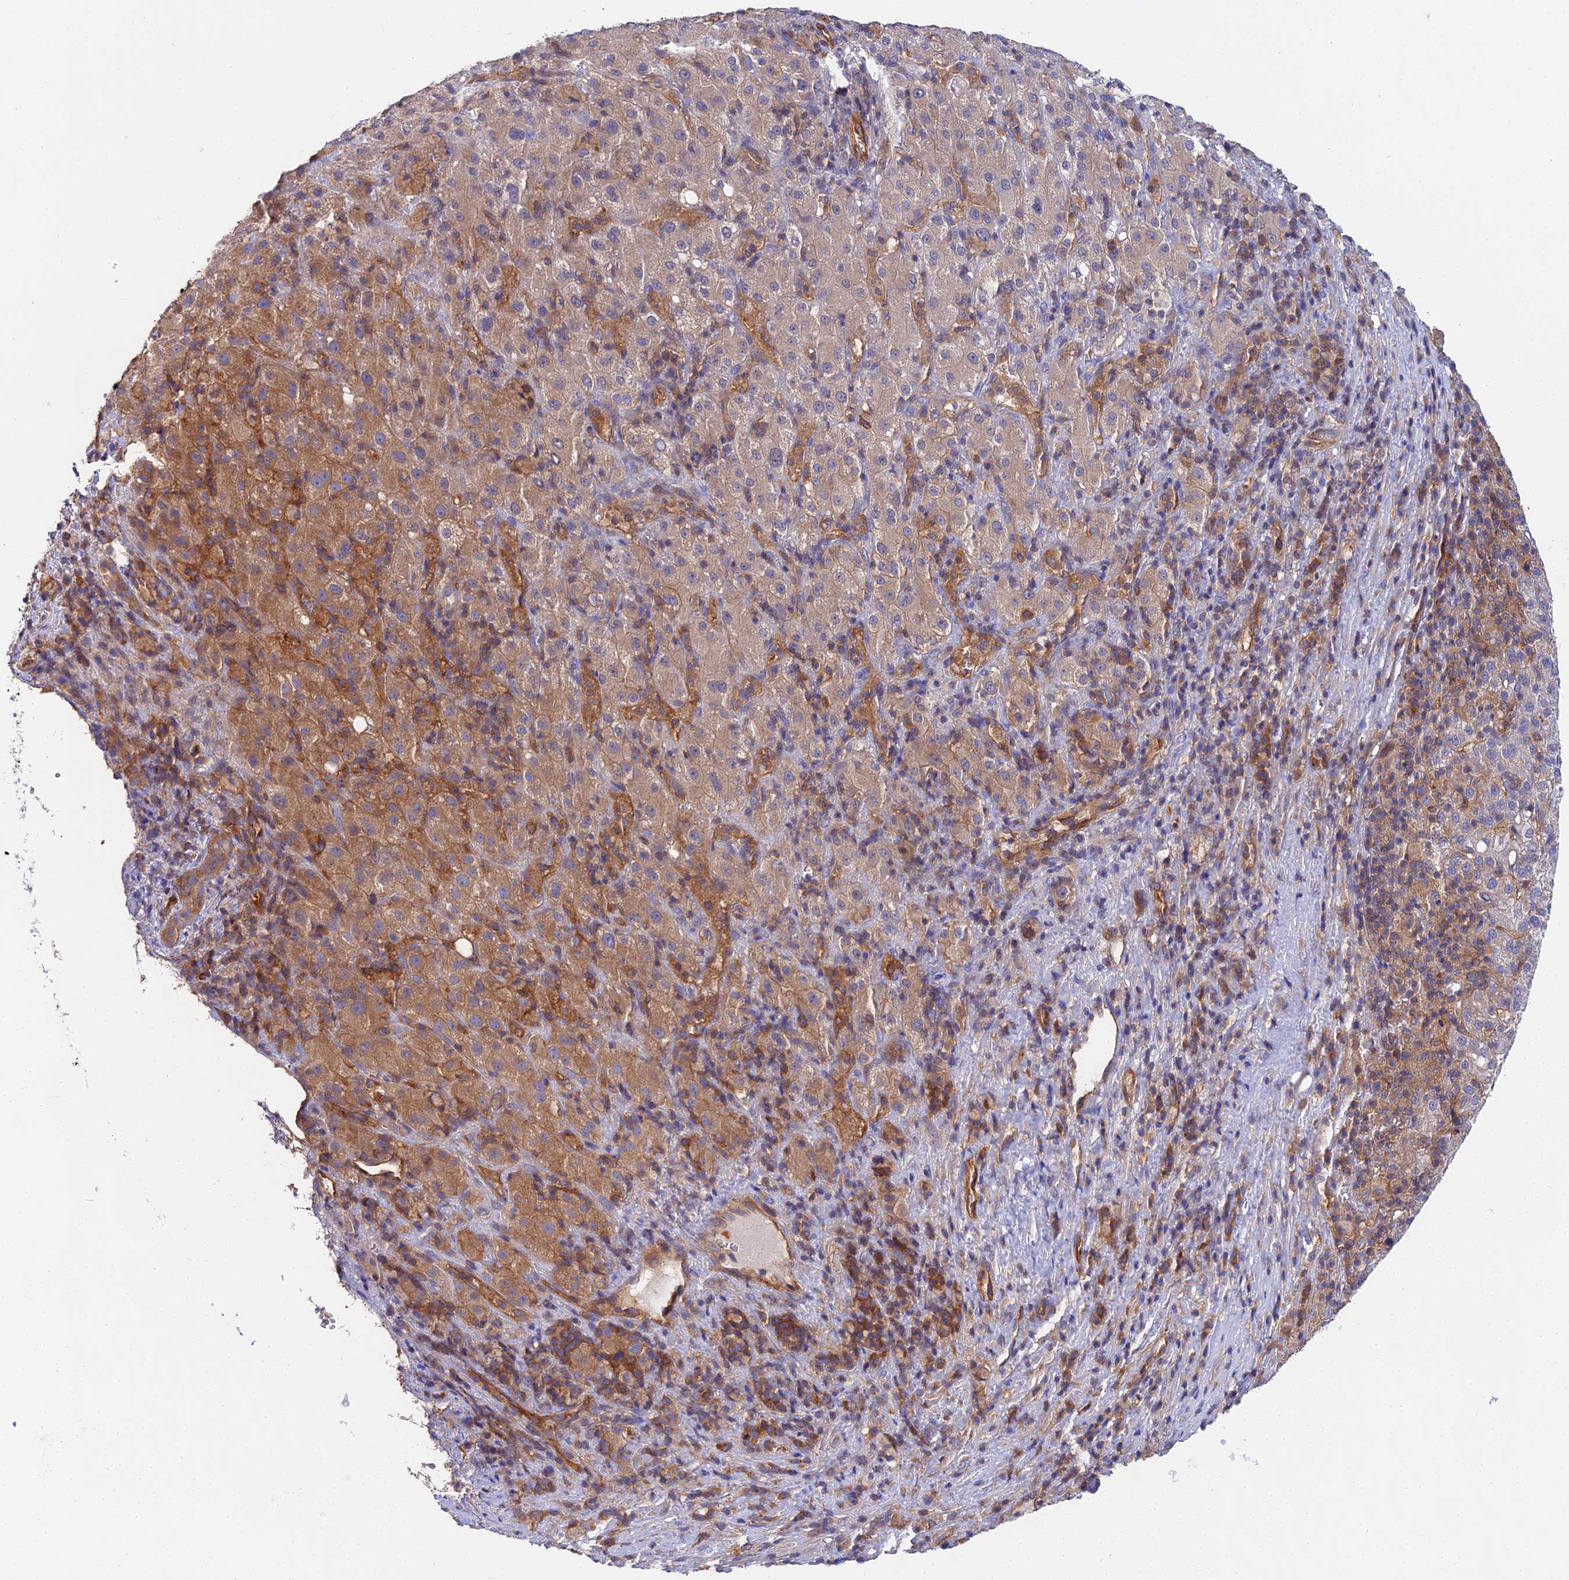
{"staining": {"intensity": "moderate", "quantity": "25%-75%", "location": "cytoplasmic/membranous"}, "tissue": "liver cancer", "cell_type": "Tumor cells", "image_type": "cancer", "snomed": [{"axis": "morphology", "description": "Carcinoma, Hepatocellular, NOS"}, {"axis": "topography", "description": "Liver"}], "caption": "The micrograph shows staining of liver cancer, revealing moderate cytoplasmic/membranous protein expression (brown color) within tumor cells.", "gene": "PPP2R2C", "patient": {"sex": "female", "age": 58}}